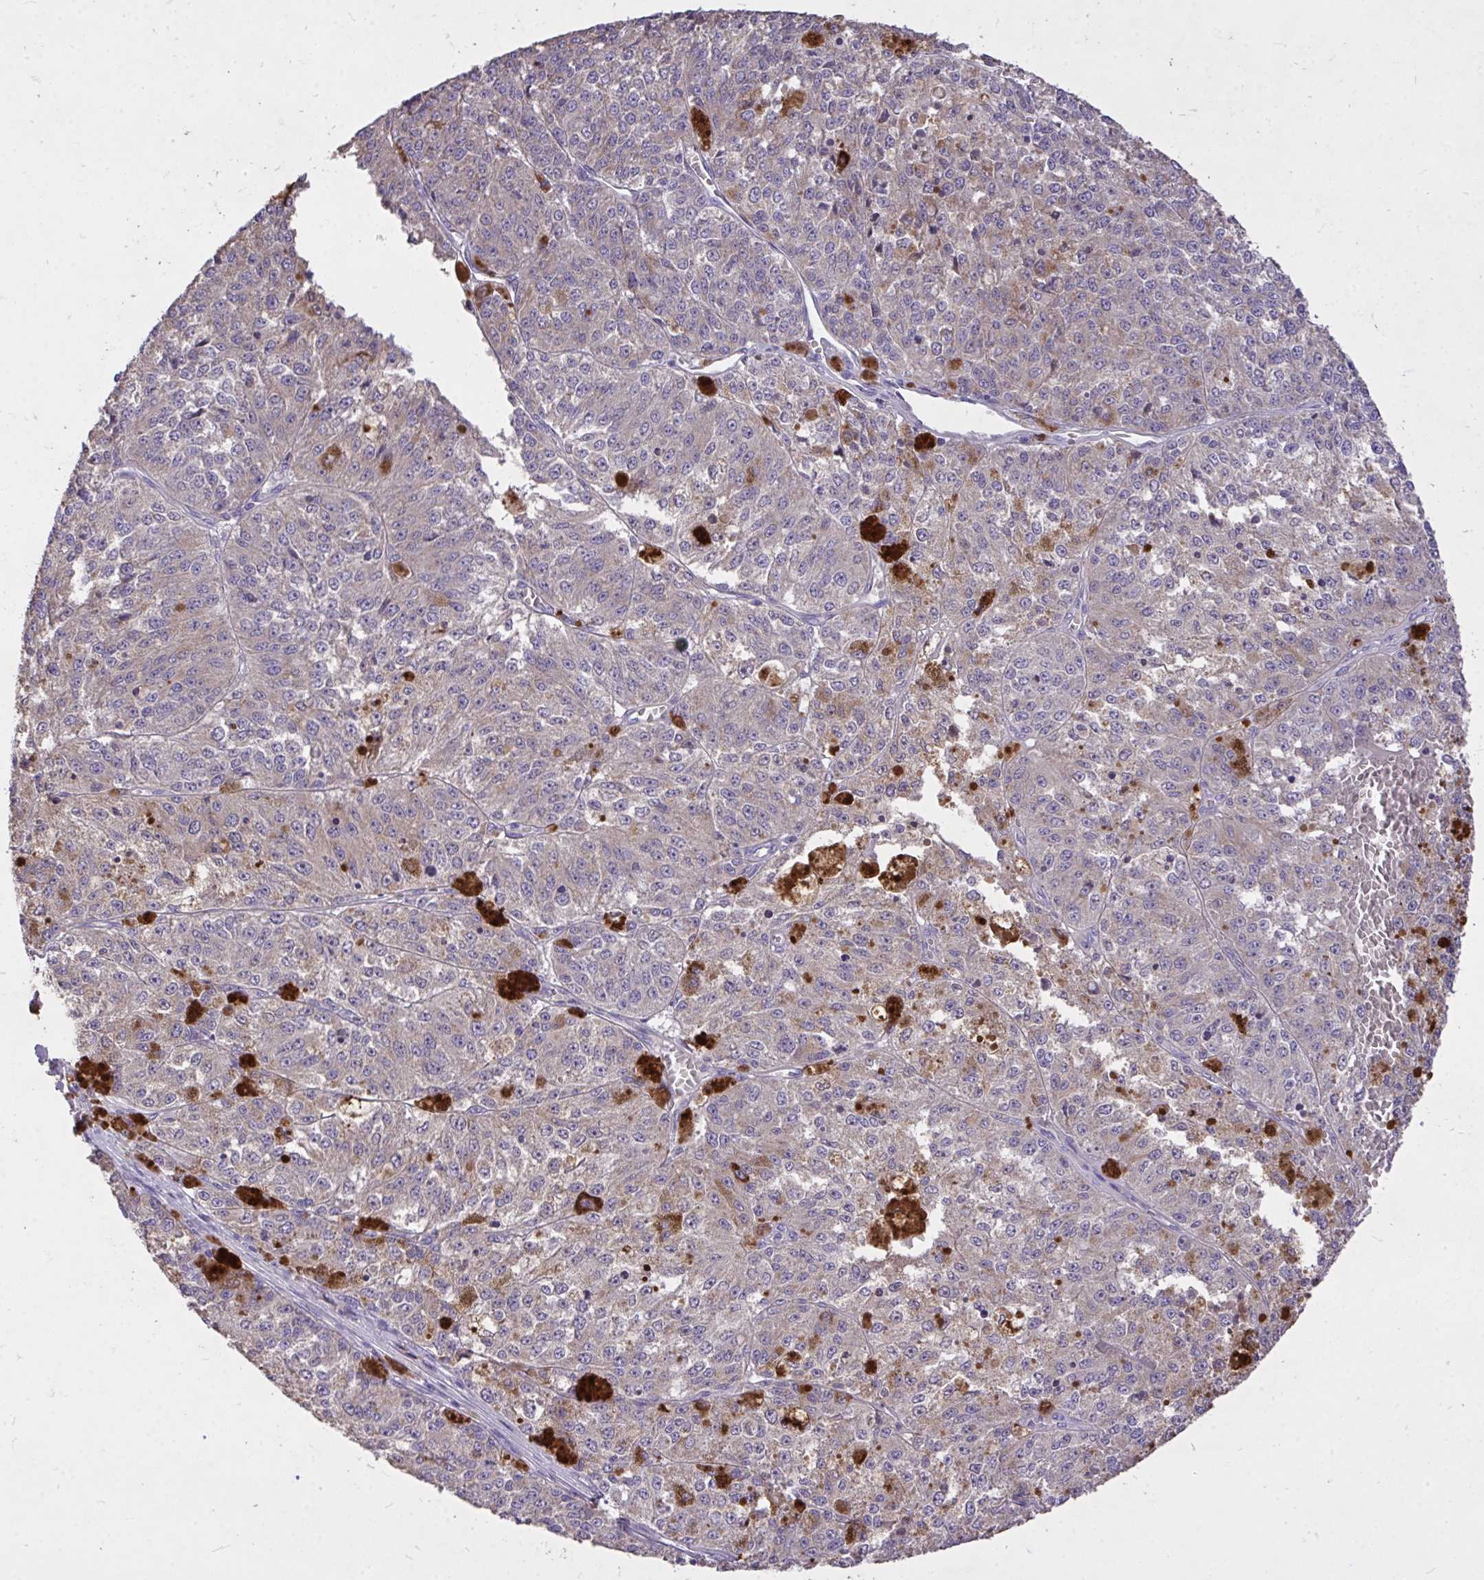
{"staining": {"intensity": "weak", "quantity": ">75%", "location": "cytoplasmic/membranous"}, "tissue": "melanoma", "cell_type": "Tumor cells", "image_type": "cancer", "snomed": [{"axis": "morphology", "description": "Malignant melanoma, Metastatic site"}, {"axis": "topography", "description": "Lymph node"}], "caption": "The photomicrograph shows immunohistochemical staining of melanoma. There is weak cytoplasmic/membranous expression is appreciated in approximately >75% of tumor cells. The protein is stained brown, and the nuclei are stained in blue (DAB IHC with brightfield microscopy, high magnification).", "gene": "MPC2", "patient": {"sex": "female", "age": 64}}